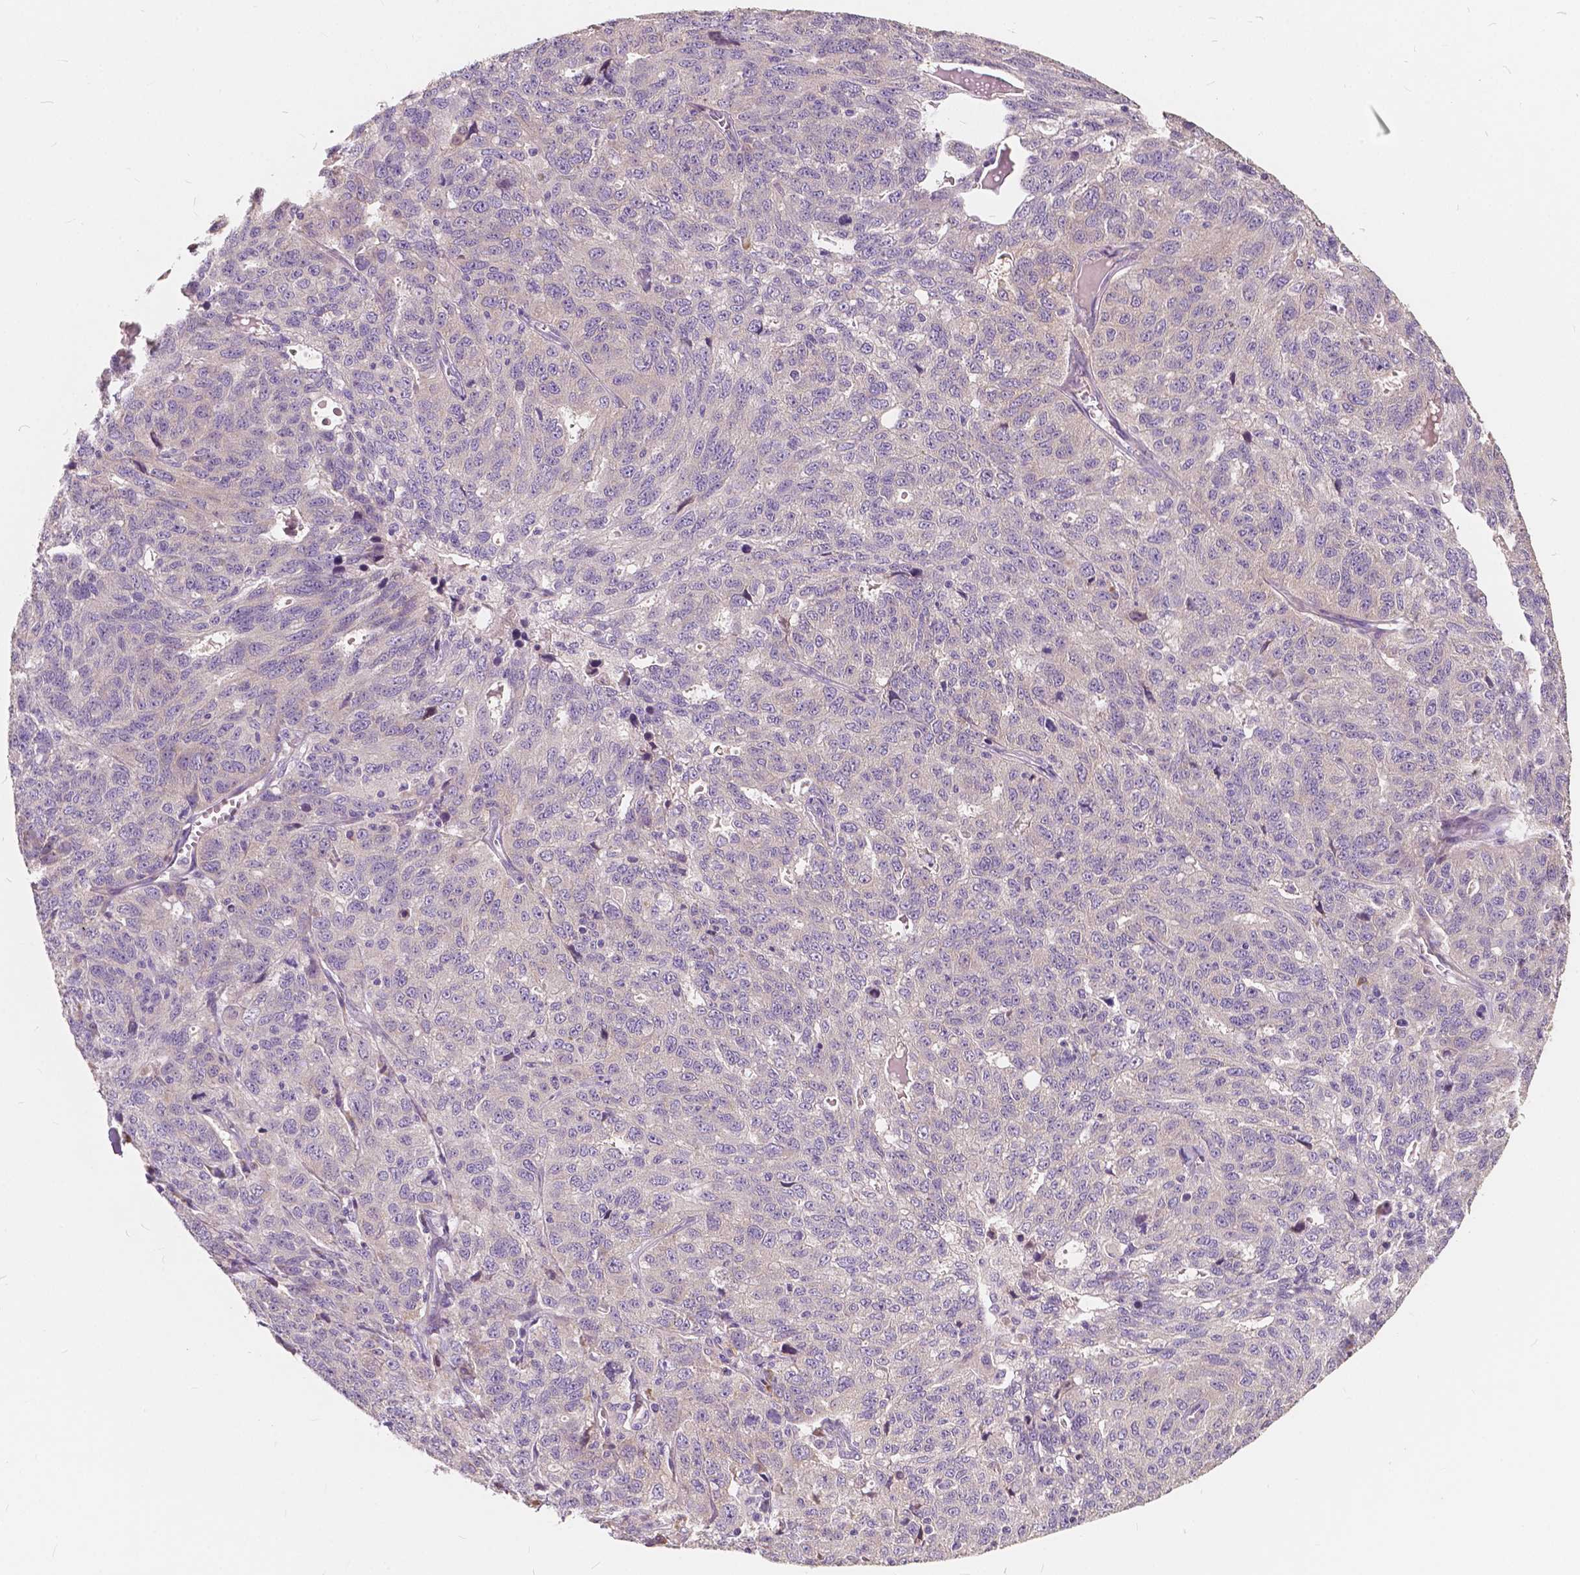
{"staining": {"intensity": "negative", "quantity": "none", "location": "none"}, "tissue": "ovarian cancer", "cell_type": "Tumor cells", "image_type": "cancer", "snomed": [{"axis": "morphology", "description": "Cystadenocarcinoma, serous, NOS"}, {"axis": "topography", "description": "Ovary"}], "caption": "Tumor cells show no significant positivity in ovarian cancer. (Stains: DAB immunohistochemistry with hematoxylin counter stain, Microscopy: brightfield microscopy at high magnification).", "gene": "SLC7A8", "patient": {"sex": "female", "age": 71}}